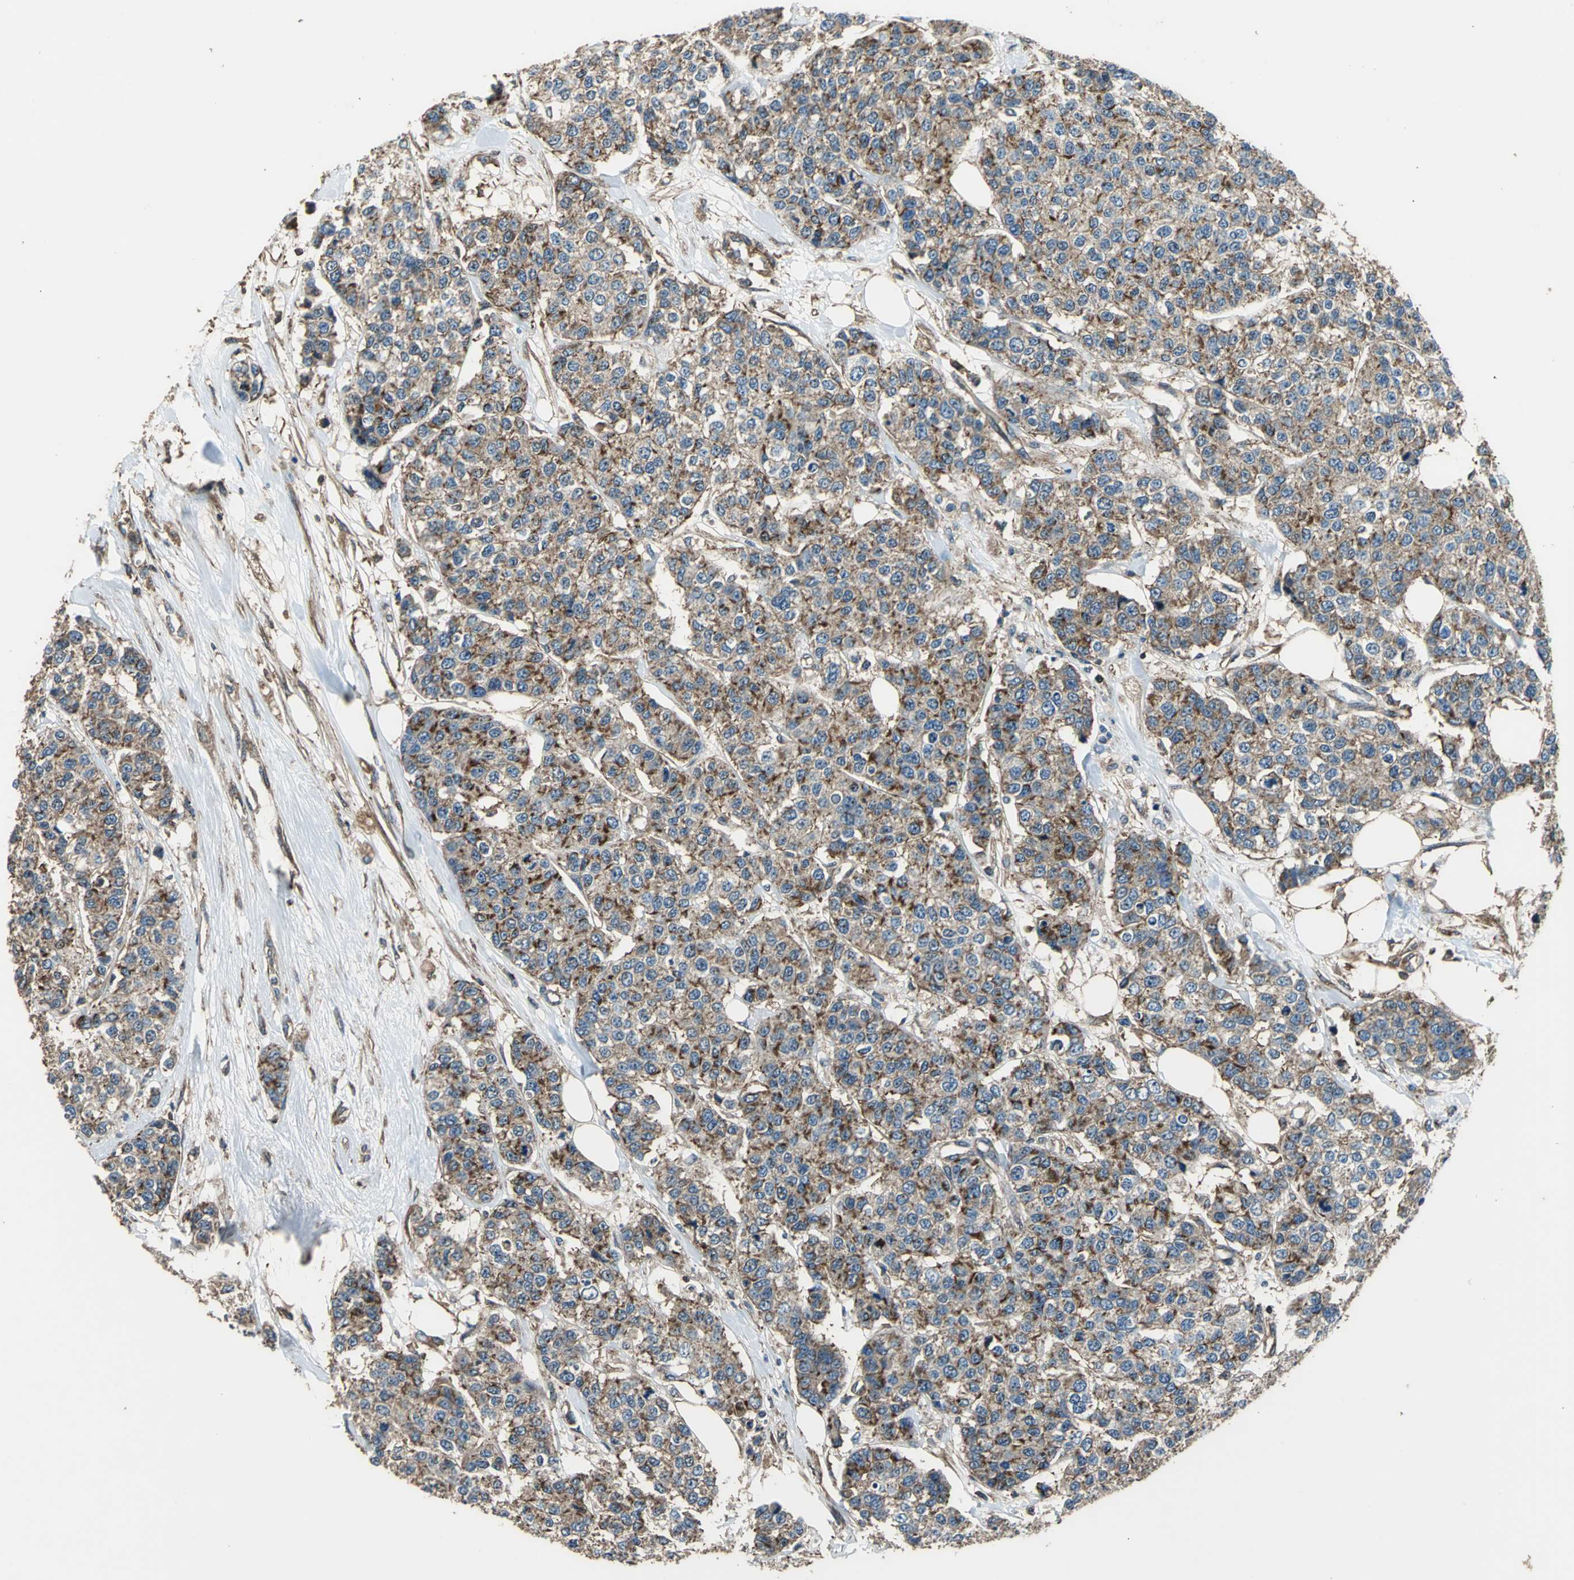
{"staining": {"intensity": "strong", "quantity": ">75%", "location": "cytoplasmic/membranous"}, "tissue": "breast cancer", "cell_type": "Tumor cells", "image_type": "cancer", "snomed": [{"axis": "morphology", "description": "Duct carcinoma"}, {"axis": "topography", "description": "Breast"}], "caption": "Tumor cells demonstrate strong cytoplasmic/membranous staining in about >75% of cells in breast cancer.", "gene": "PARVA", "patient": {"sex": "female", "age": 51}}